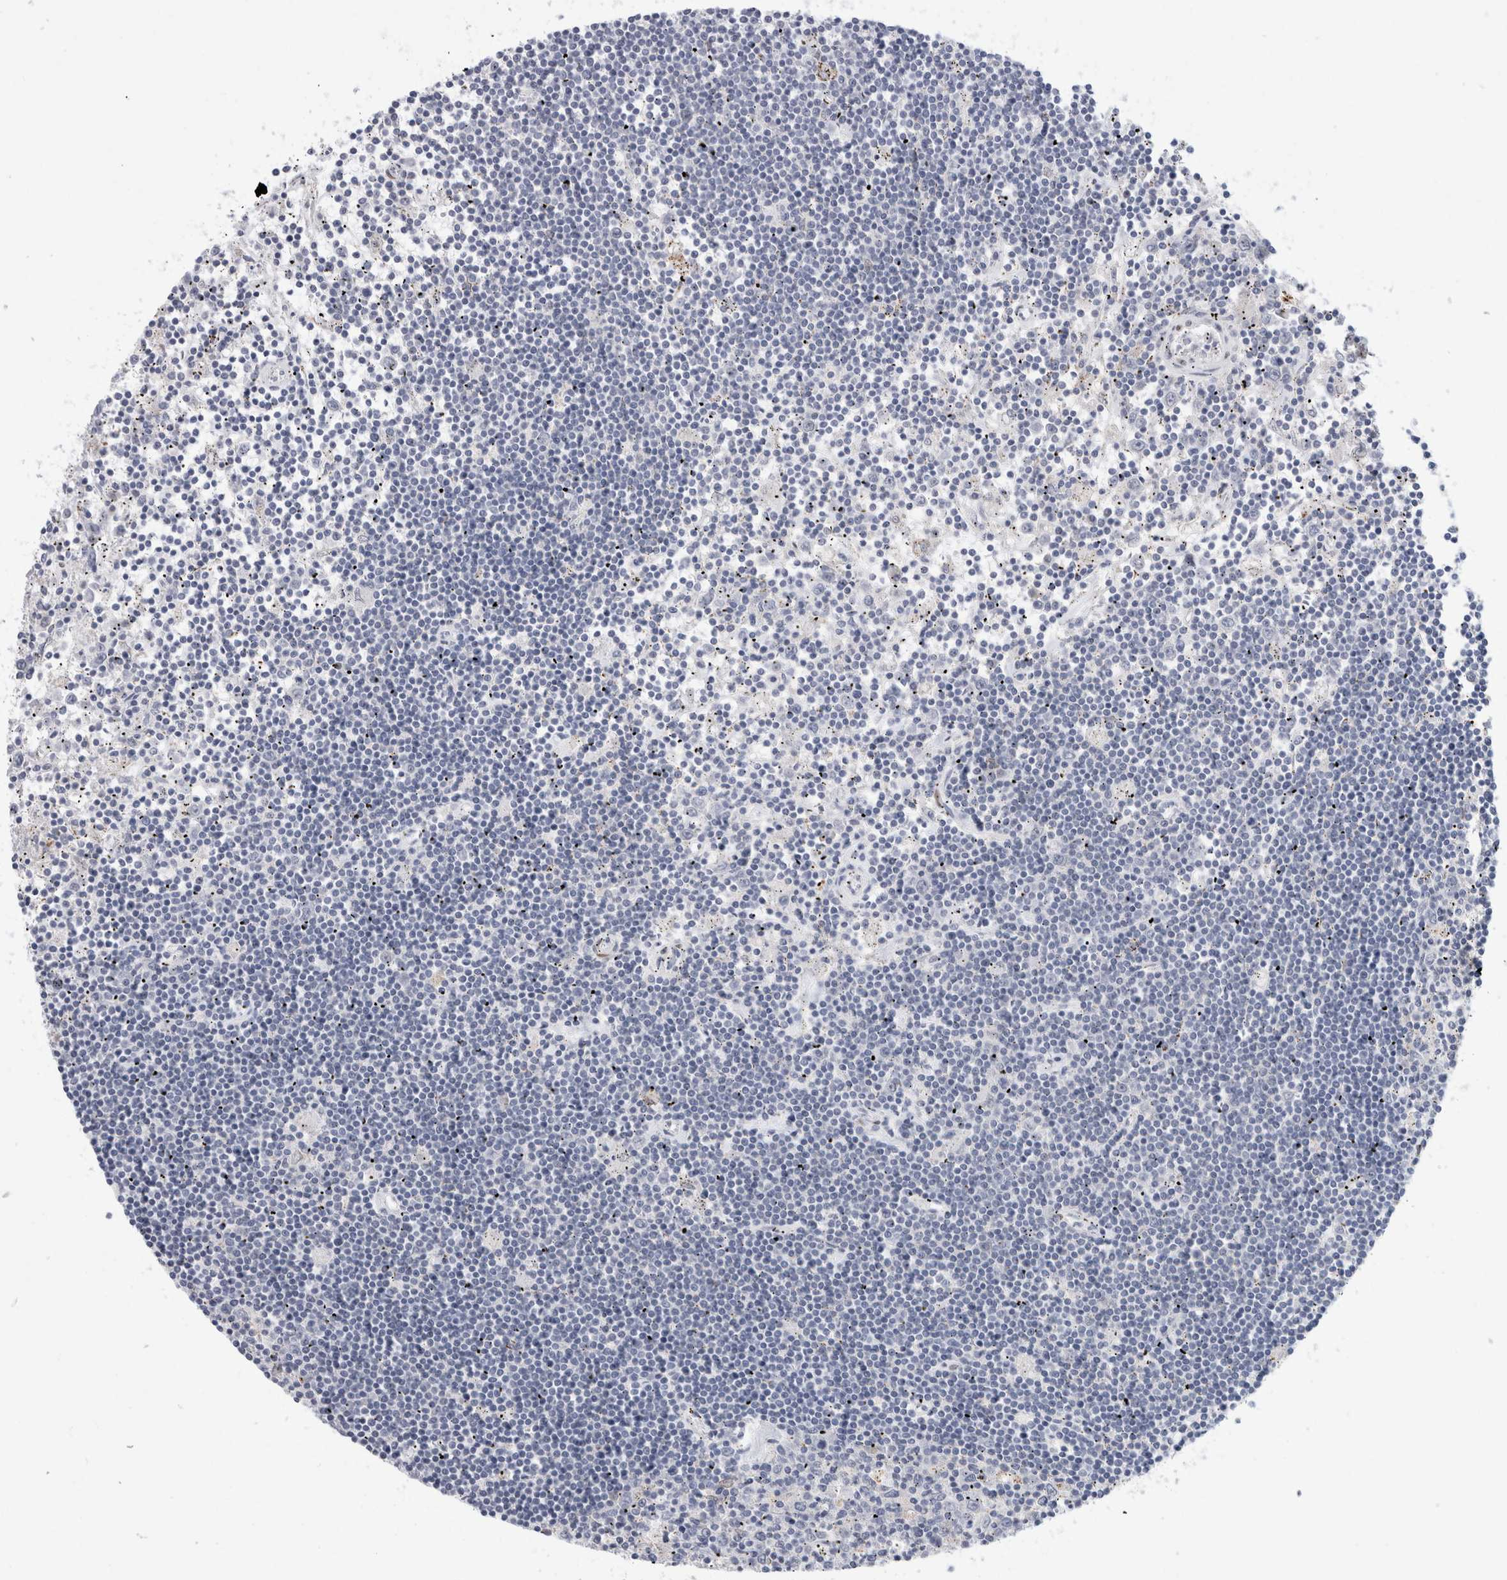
{"staining": {"intensity": "negative", "quantity": "none", "location": "none"}, "tissue": "lymphoma", "cell_type": "Tumor cells", "image_type": "cancer", "snomed": [{"axis": "morphology", "description": "Malignant lymphoma, non-Hodgkin's type, Low grade"}, {"axis": "topography", "description": "Spleen"}], "caption": "Lymphoma stained for a protein using immunohistochemistry demonstrates no positivity tumor cells.", "gene": "NIPA1", "patient": {"sex": "male", "age": 76}}